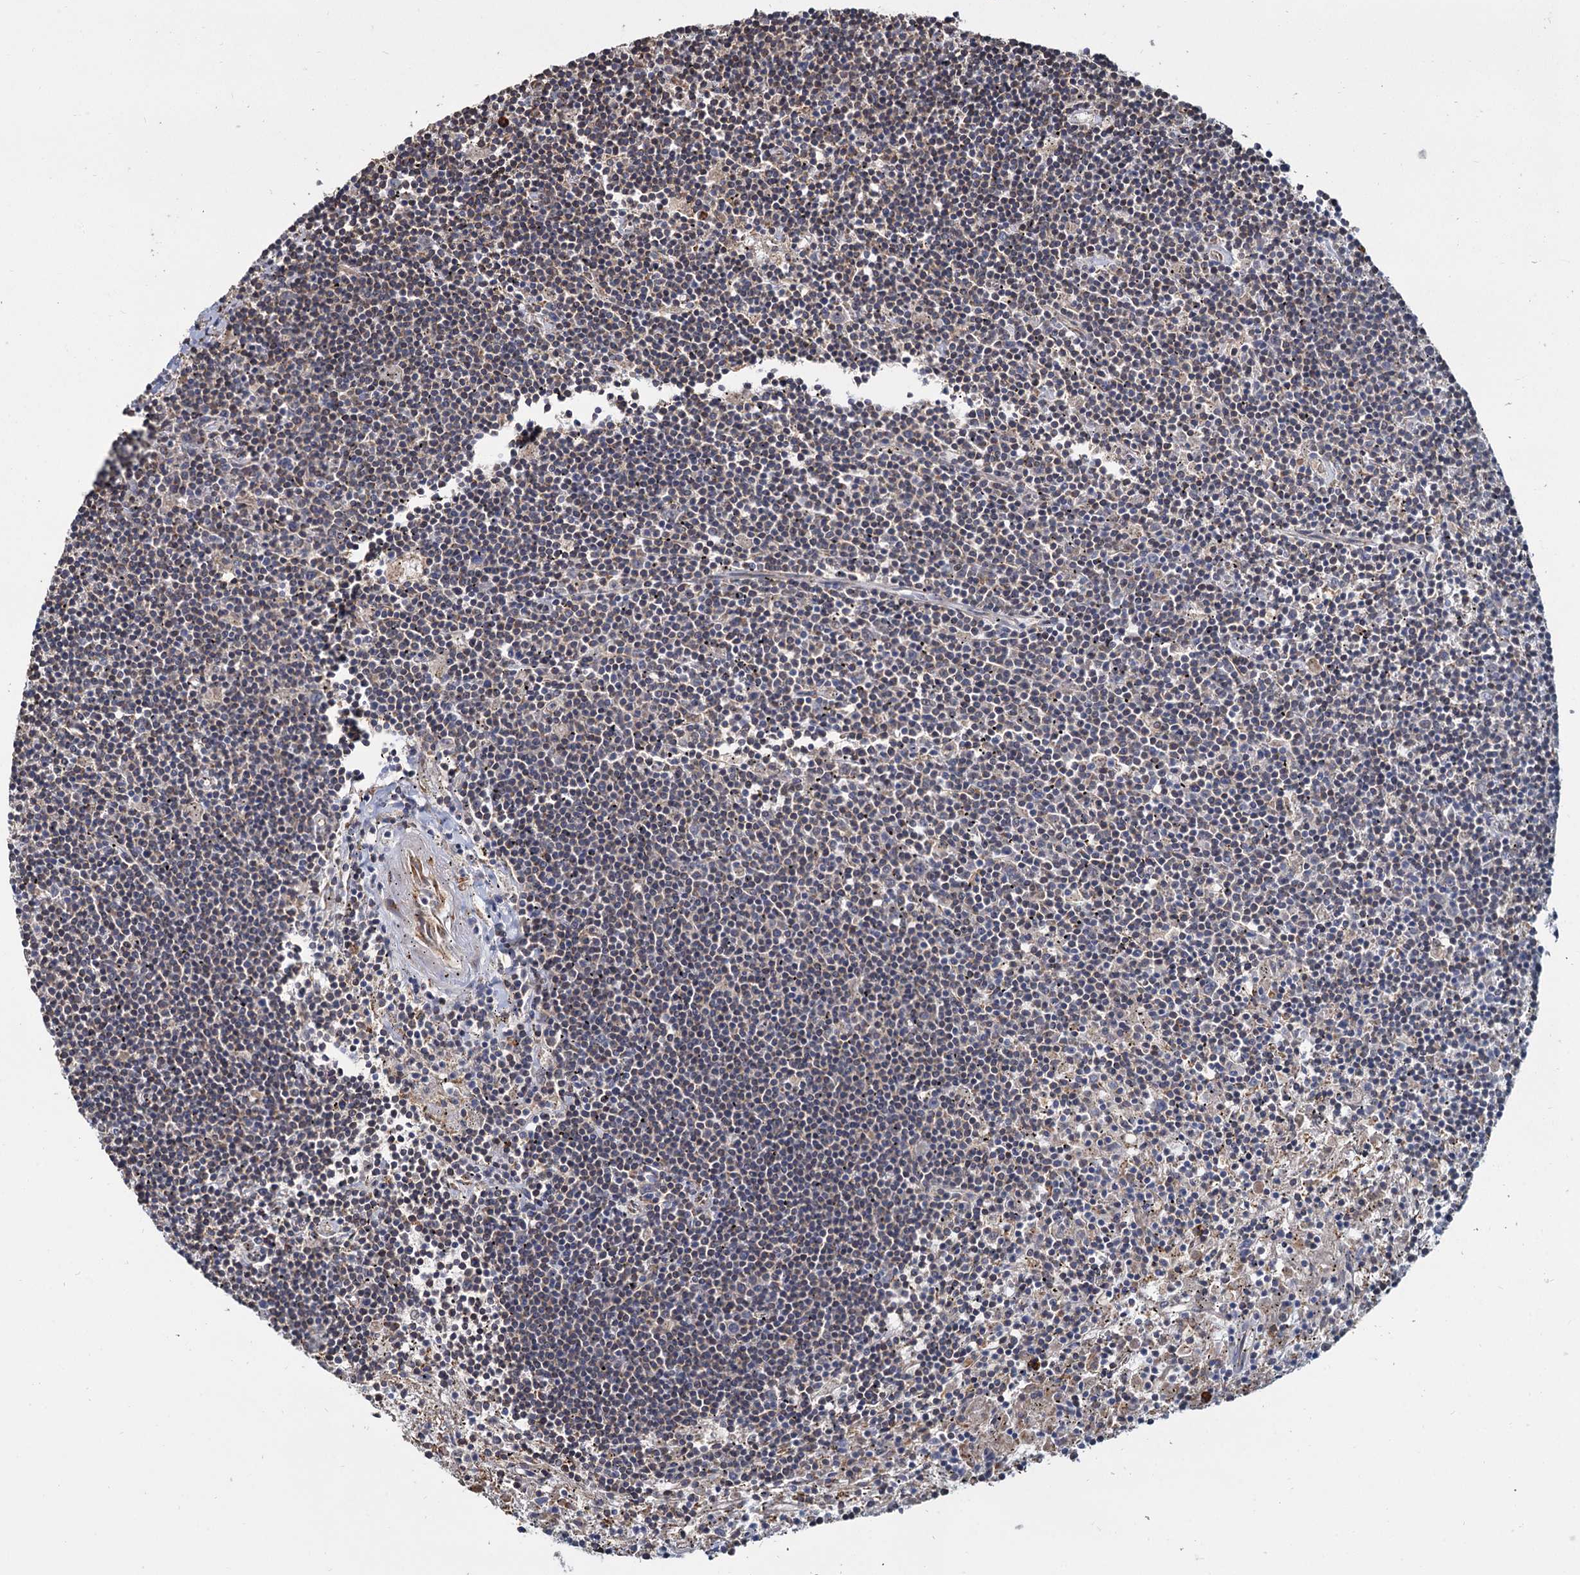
{"staining": {"intensity": "weak", "quantity": "<25%", "location": "cytoplasmic/membranous"}, "tissue": "lymphoma", "cell_type": "Tumor cells", "image_type": "cancer", "snomed": [{"axis": "morphology", "description": "Malignant lymphoma, non-Hodgkin's type, Low grade"}, {"axis": "topography", "description": "Spleen"}], "caption": "Immunohistochemical staining of malignant lymphoma, non-Hodgkin's type (low-grade) demonstrates no significant positivity in tumor cells.", "gene": "LRRC51", "patient": {"sex": "male", "age": 76}}